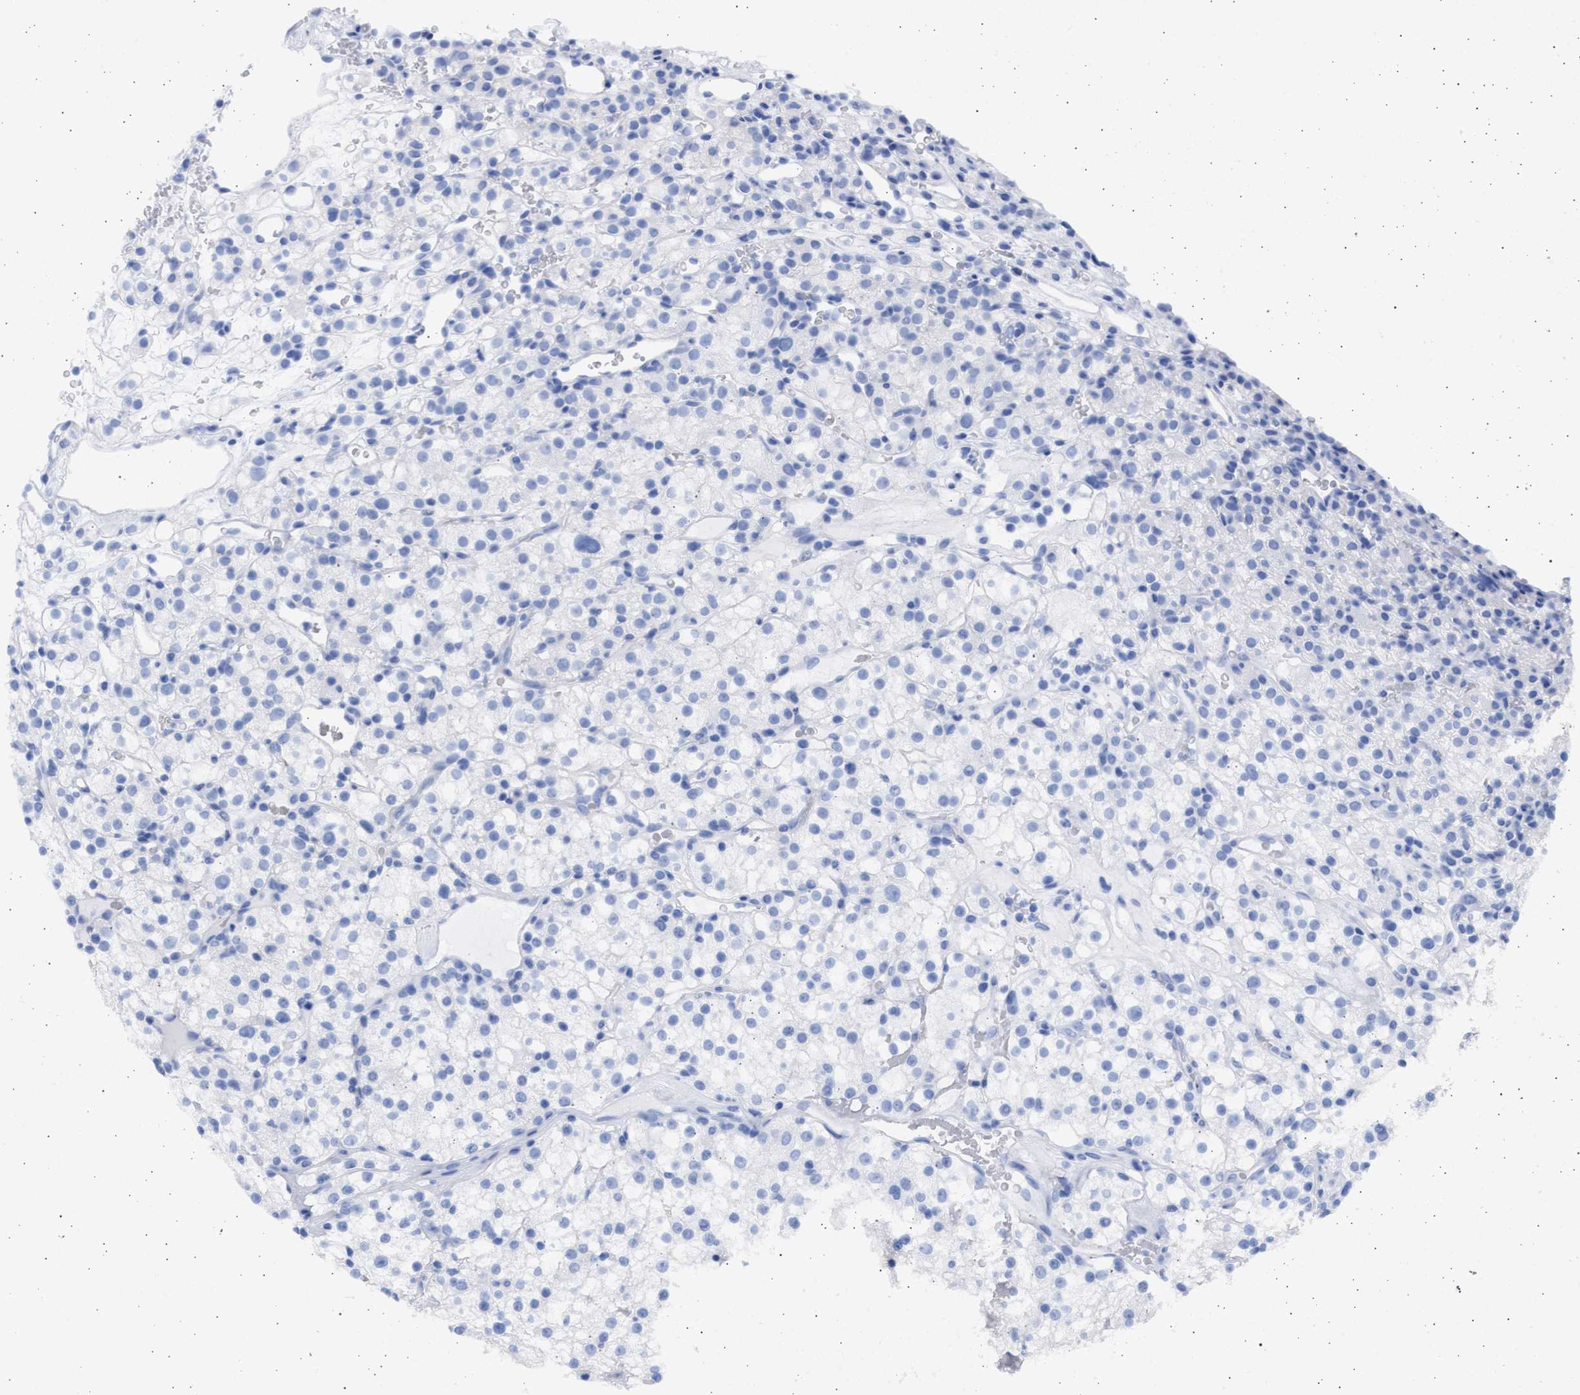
{"staining": {"intensity": "negative", "quantity": "none", "location": "none"}, "tissue": "renal cancer", "cell_type": "Tumor cells", "image_type": "cancer", "snomed": [{"axis": "morphology", "description": "Normal tissue, NOS"}, {"axis": "morphology", "description": "Adenocarcinoma, NOS"}, {"axis": "topography", "description": "Kidney"}], "caption": "An image of renal adenocarcinoma stained for a protein demonstrates no brown staining in tumor cells.", "gene": "ALDOC", "patient": {"sex": "female", "age": 72}}